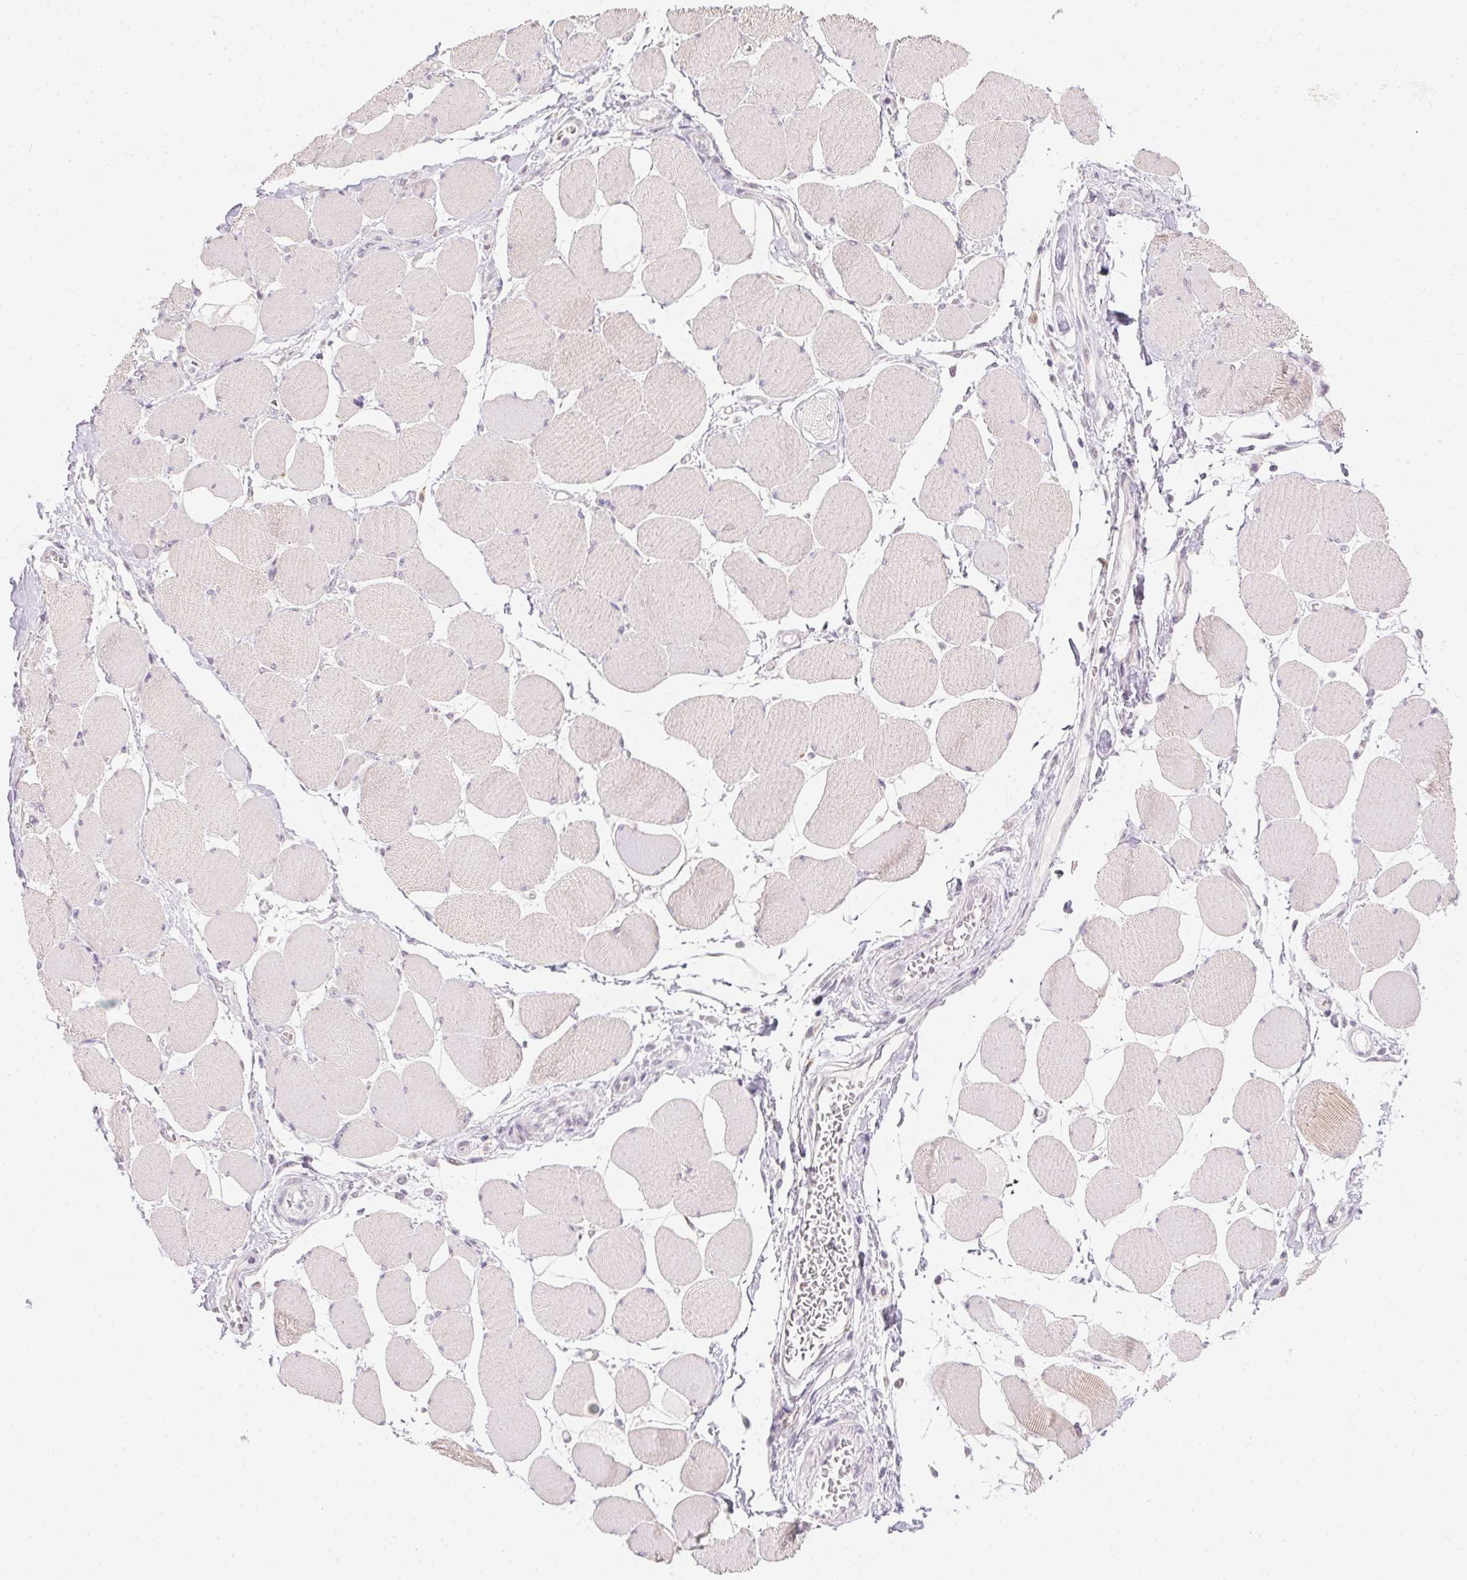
{"staining": {"intensity": "weak", "quantity": "25%-75%", "location": "cytoplasmic/membranous"}, "tissue": "skeletal muscle", "cell_type": "Myocytes", "image_type": "normal", "snomed": [{"axis": "morphology", "description": "Normal tissue, NOS"}, {"axis": "topography", "description": "Skeletal muscle"}], "caption": "Immunohistochemical staining of unremarkable human skeletal muscle displays weak cytoplasmic/membranous protein expression in approximately 25%-75% of myocytes.", "gene": "MORC1", "patient": {"sex": "female", "age": 75}}